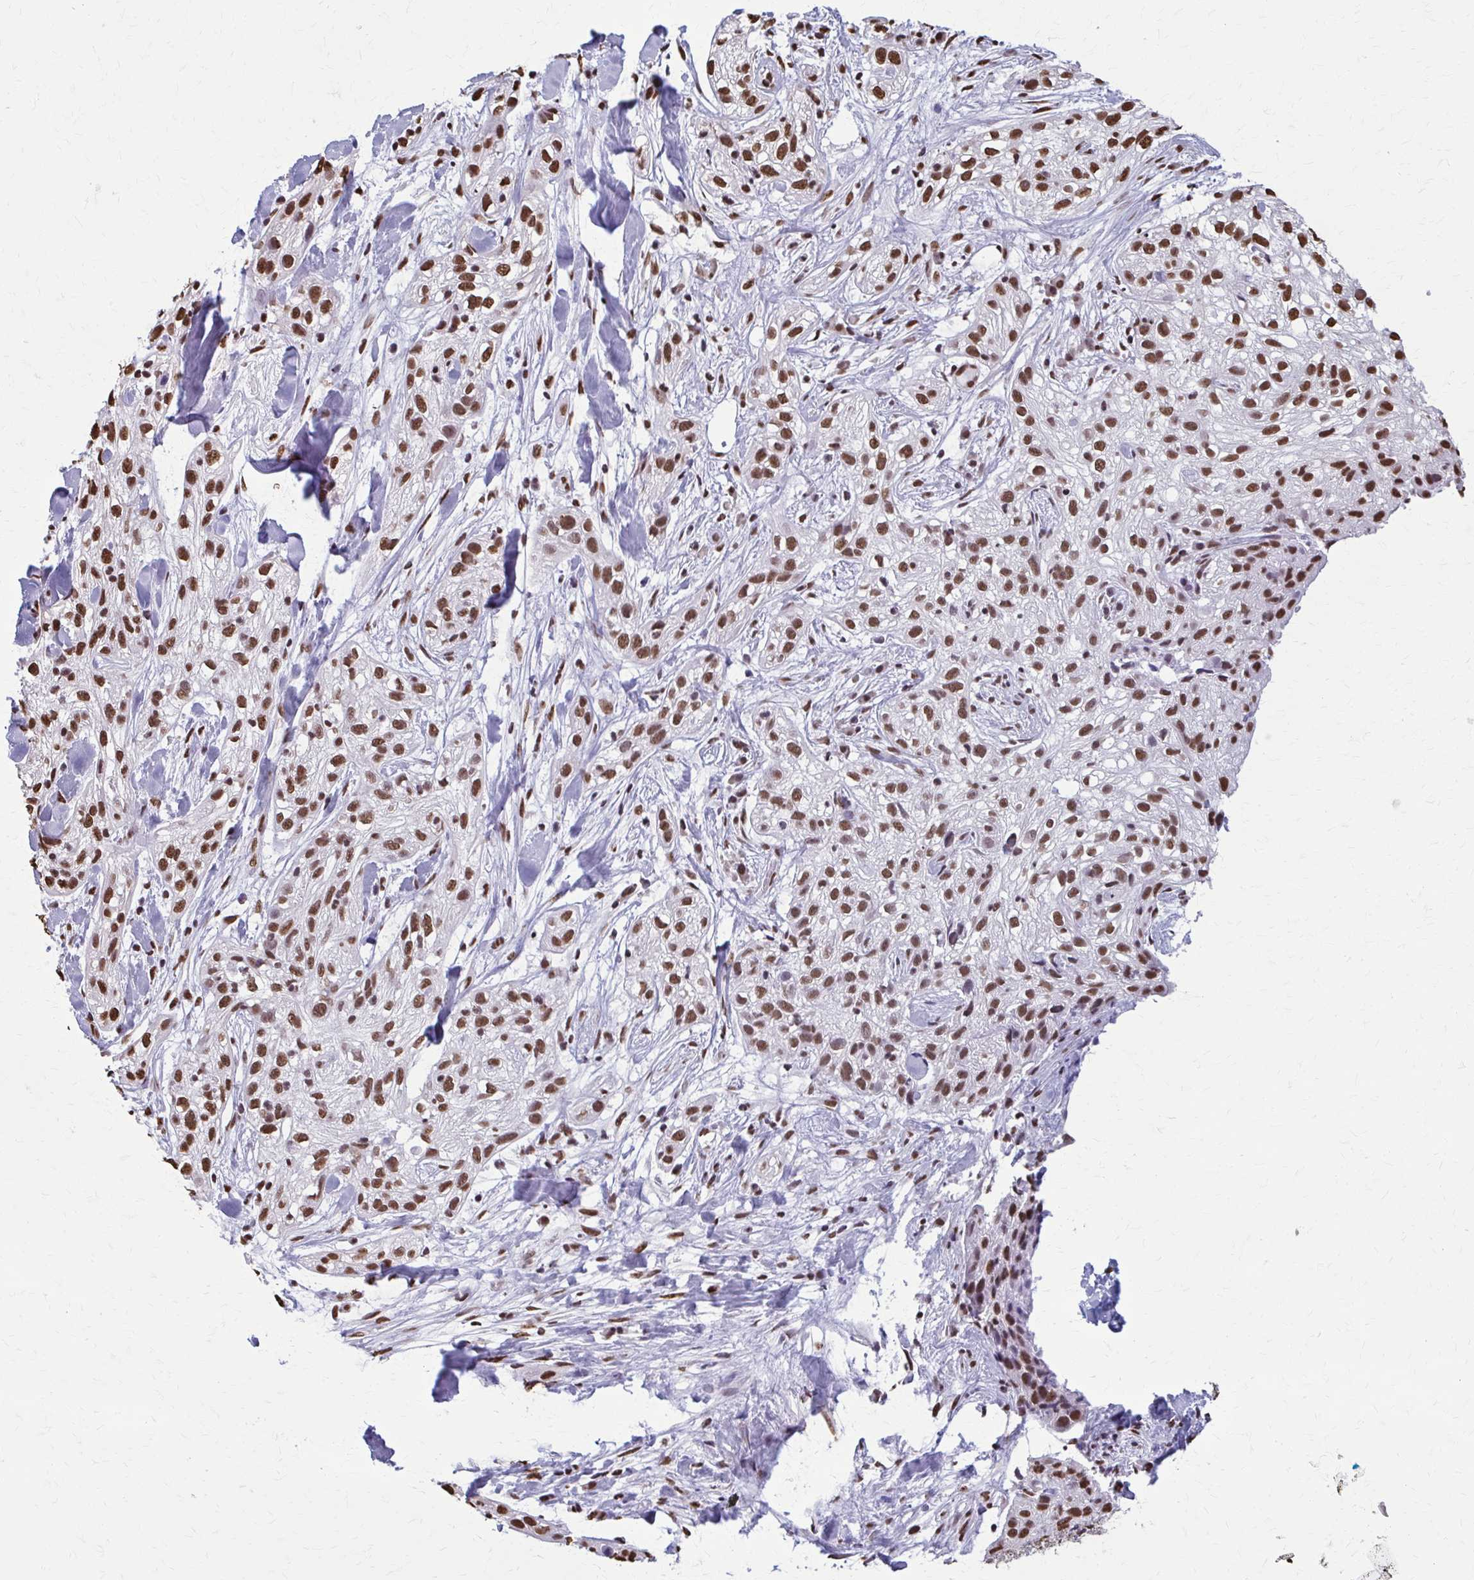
{"staining": {"intensity": "moderate", "quantity": ">75%", "location": "nuclear"}, "tissue": "skin cancer", "cell_type": "Tumor cells", "image_type": "cancer", "snomed": [{"axis": "morphology", "description": "Squamous cell carcinoma, NOS"}, {"axis": "topography", "description": "Skin"}], "caption": "Skin cancer (squamous cell carcinoma) stained for a protein exhibits moderate nuclear positivity in tumor cells.", "gene": "SNRPA", "patient": {"sex": "male", "age": 82}}